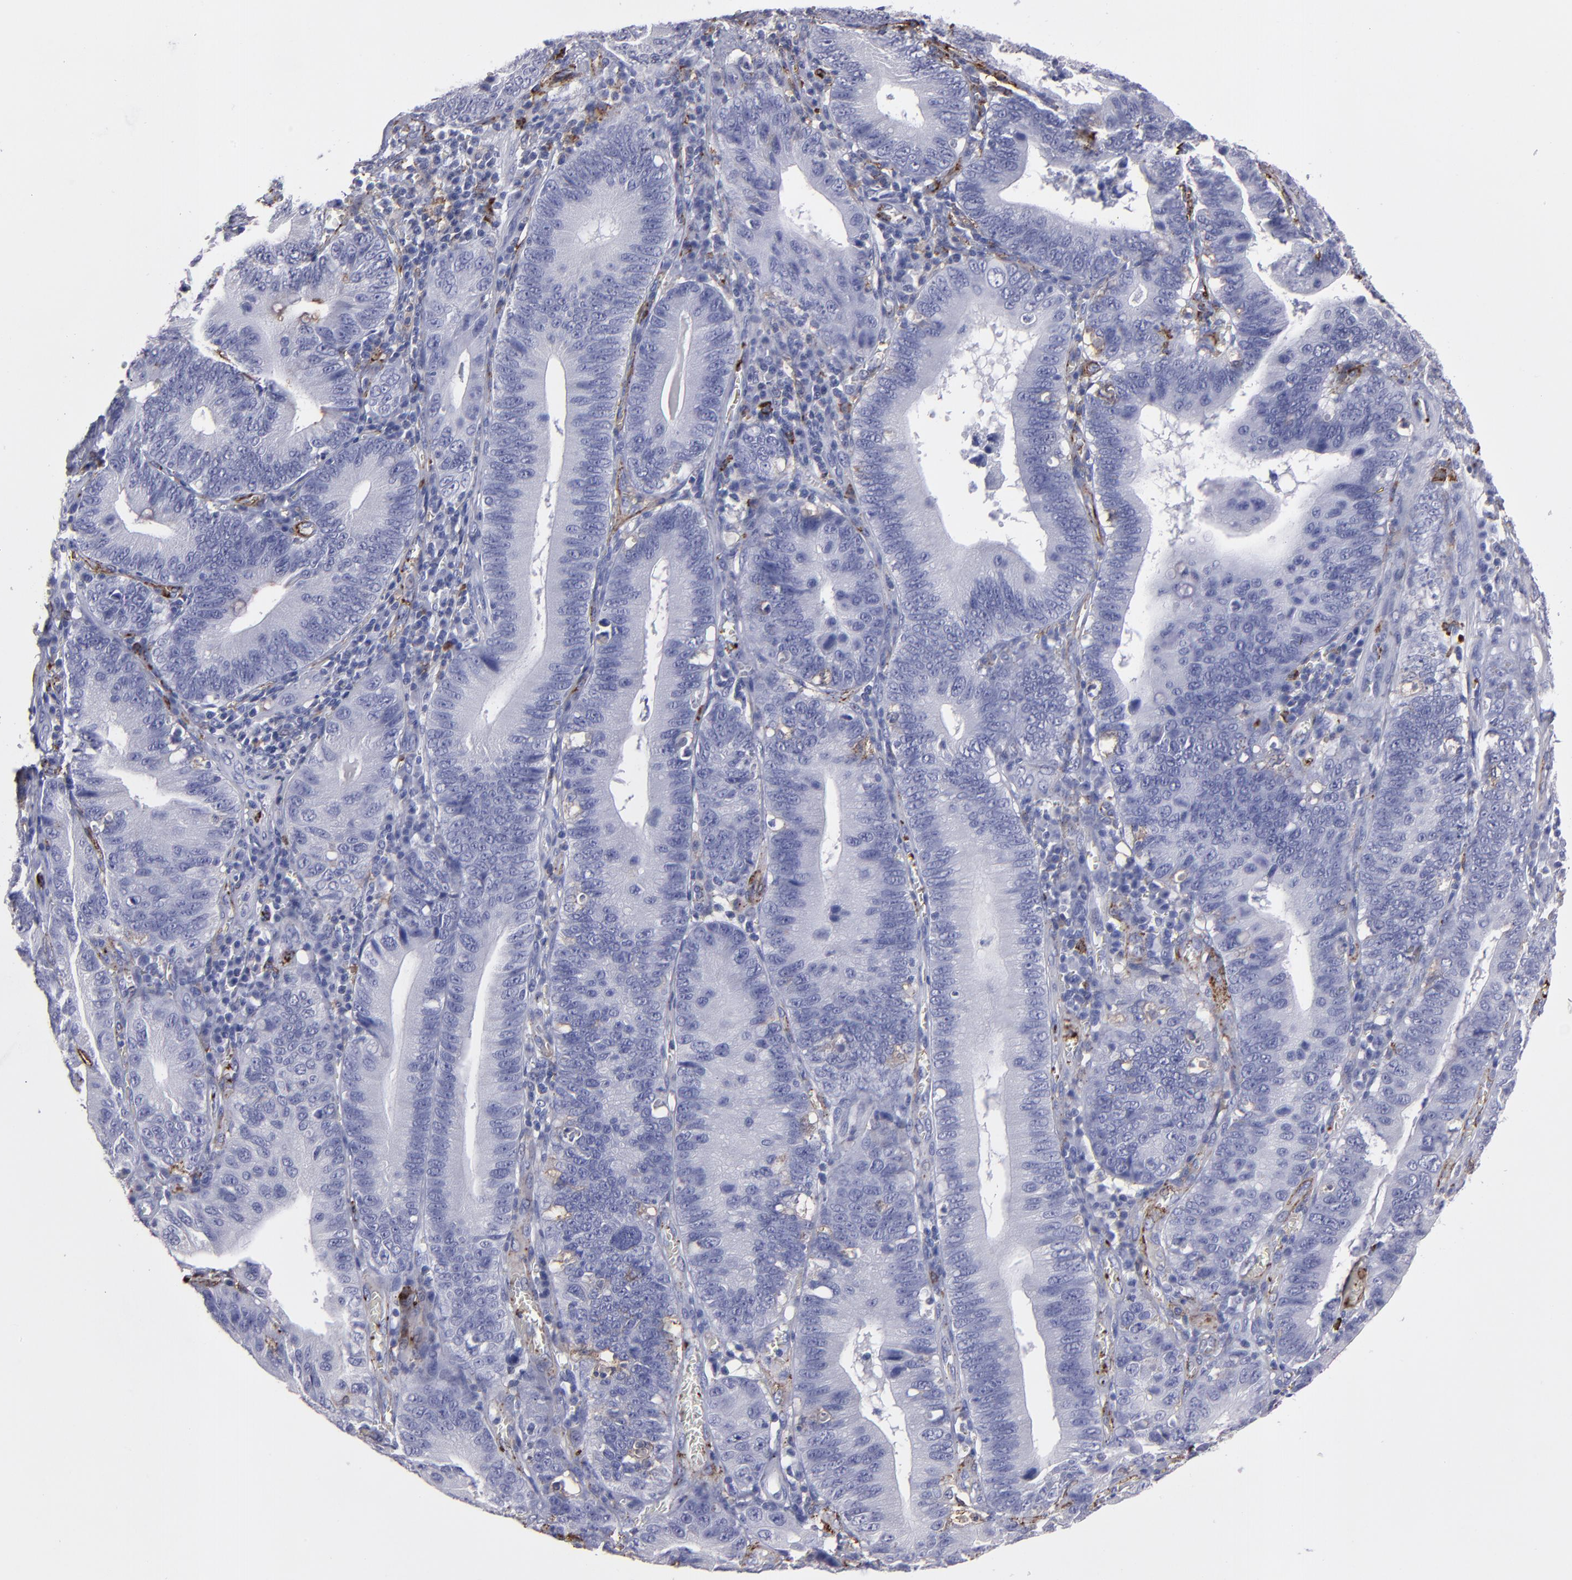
{"staining": {"intensity": "negative", "quantity": "none", "location": "none"}, "tissue": "stomach cancer", "cell_type": "Tumor cells", "image_type": "cancer", "snomed": [{"axis": "morphology", "description": "Adenocarcinoma, NOS"}, {"axis": "topography", "description": "Stomach"}, {"axis": "topography", "description": "Gastric cardia"}], "caption": "The image demonstrates no significant staining in tumor cells of adenocarcinoma (stomach).", "gene": "CD36", "patient": {"sex": "male", "age": 59}}